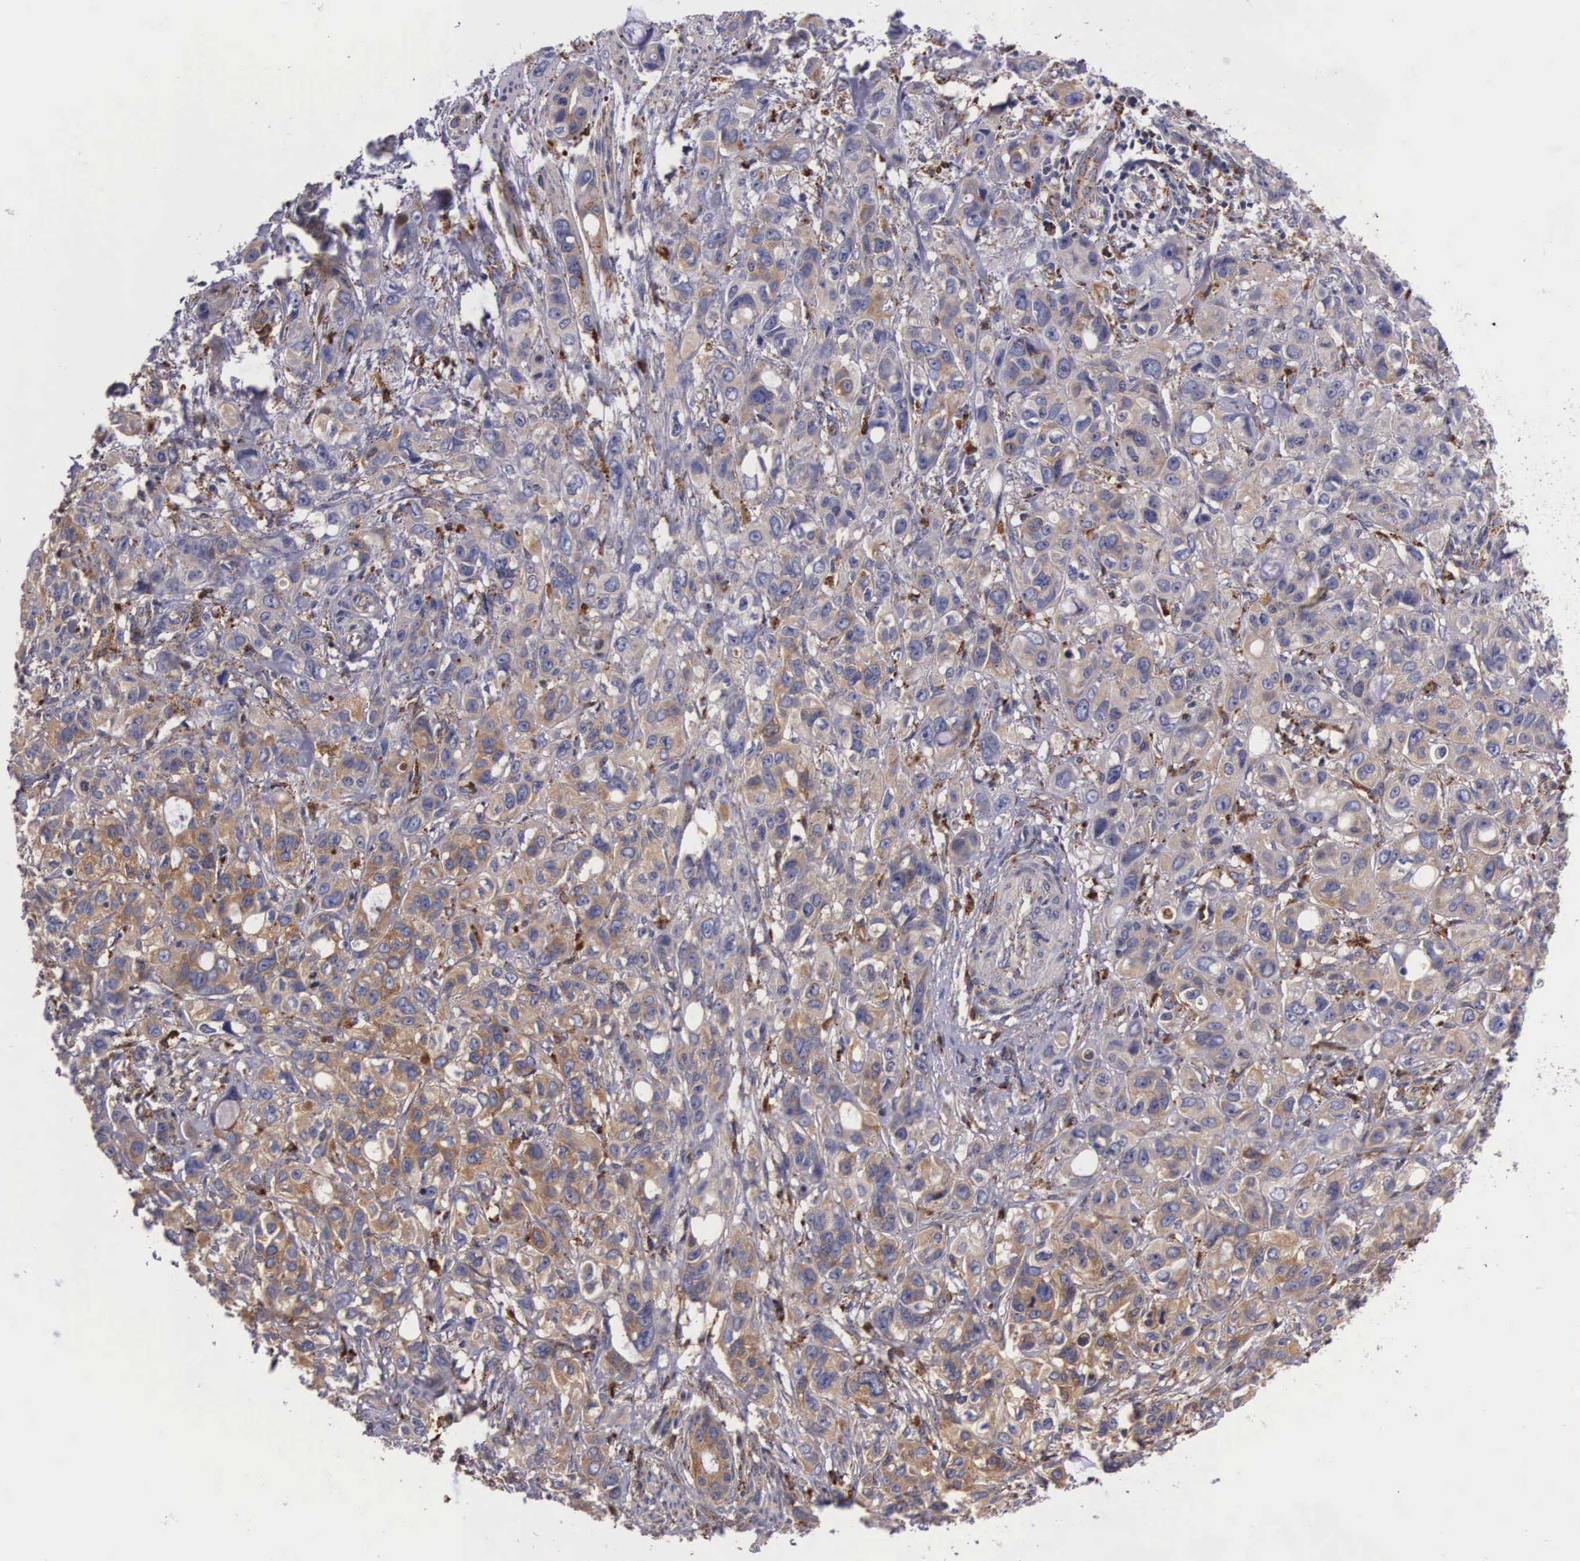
{"staining": {"intensity": "moderate", "quantity": "25%-75%", "location": "cytoplasmic/membranous"}, "tissue": "stomach cancer", "cell_type": "Tumor cells", "image_type": "cancer", "snomed": [{"axis": "morphology", "description": "Adenocarcinoma, NOS"}, {"axis": "topography", "description": "Stomach, upper"}], "caption": "Brown immunohistochemical staining in human stomach cancer displays moderate cytoplasmic/membranous expression in about 25%-75% of tumor cells. The protein of interest is shown in brown color, while the nuclei are stained blue.", "gene": "NAGA", "patient": {"sex": "male", "age": 47}}